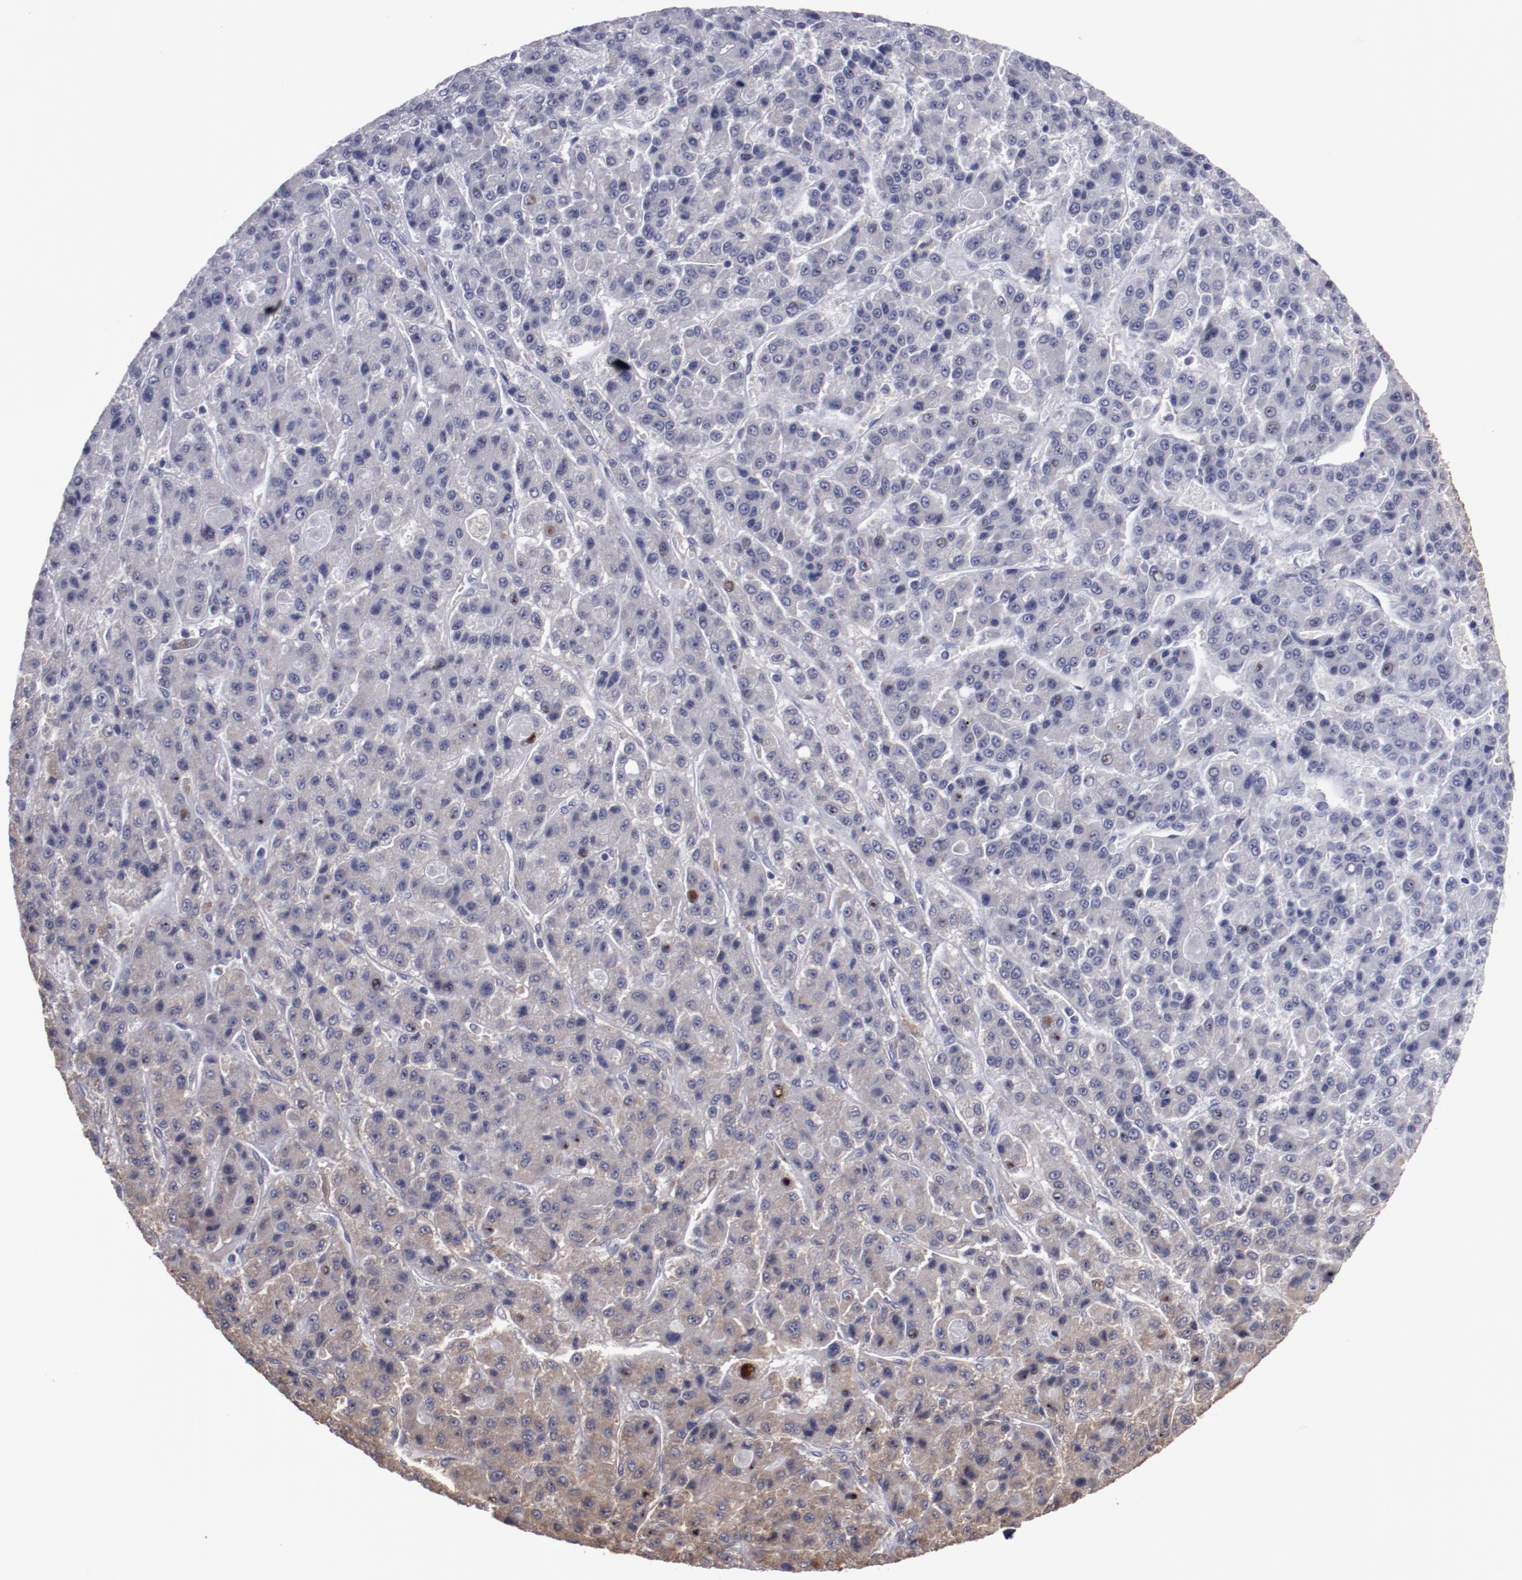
{"staining": {"intensity": "weak", "quantity": "<25%", "location": "cytoplasmic/membranous"}, "tissue": "liver cancer", "cell_type": "Tumor cells", "image_type": "cancer", "snomed": [{"axis": "morphology", "description": "Carcinoma, Hepatocellular, NOS"}, {"axis": "topography", "description": "Liver"}], "caption": "Liver cancer was stained to show a protein in brown. There is no significant positivity in tumor cells.", "gene": "RPS4Y1", "patient": {"sex": "male", "age": 70}}